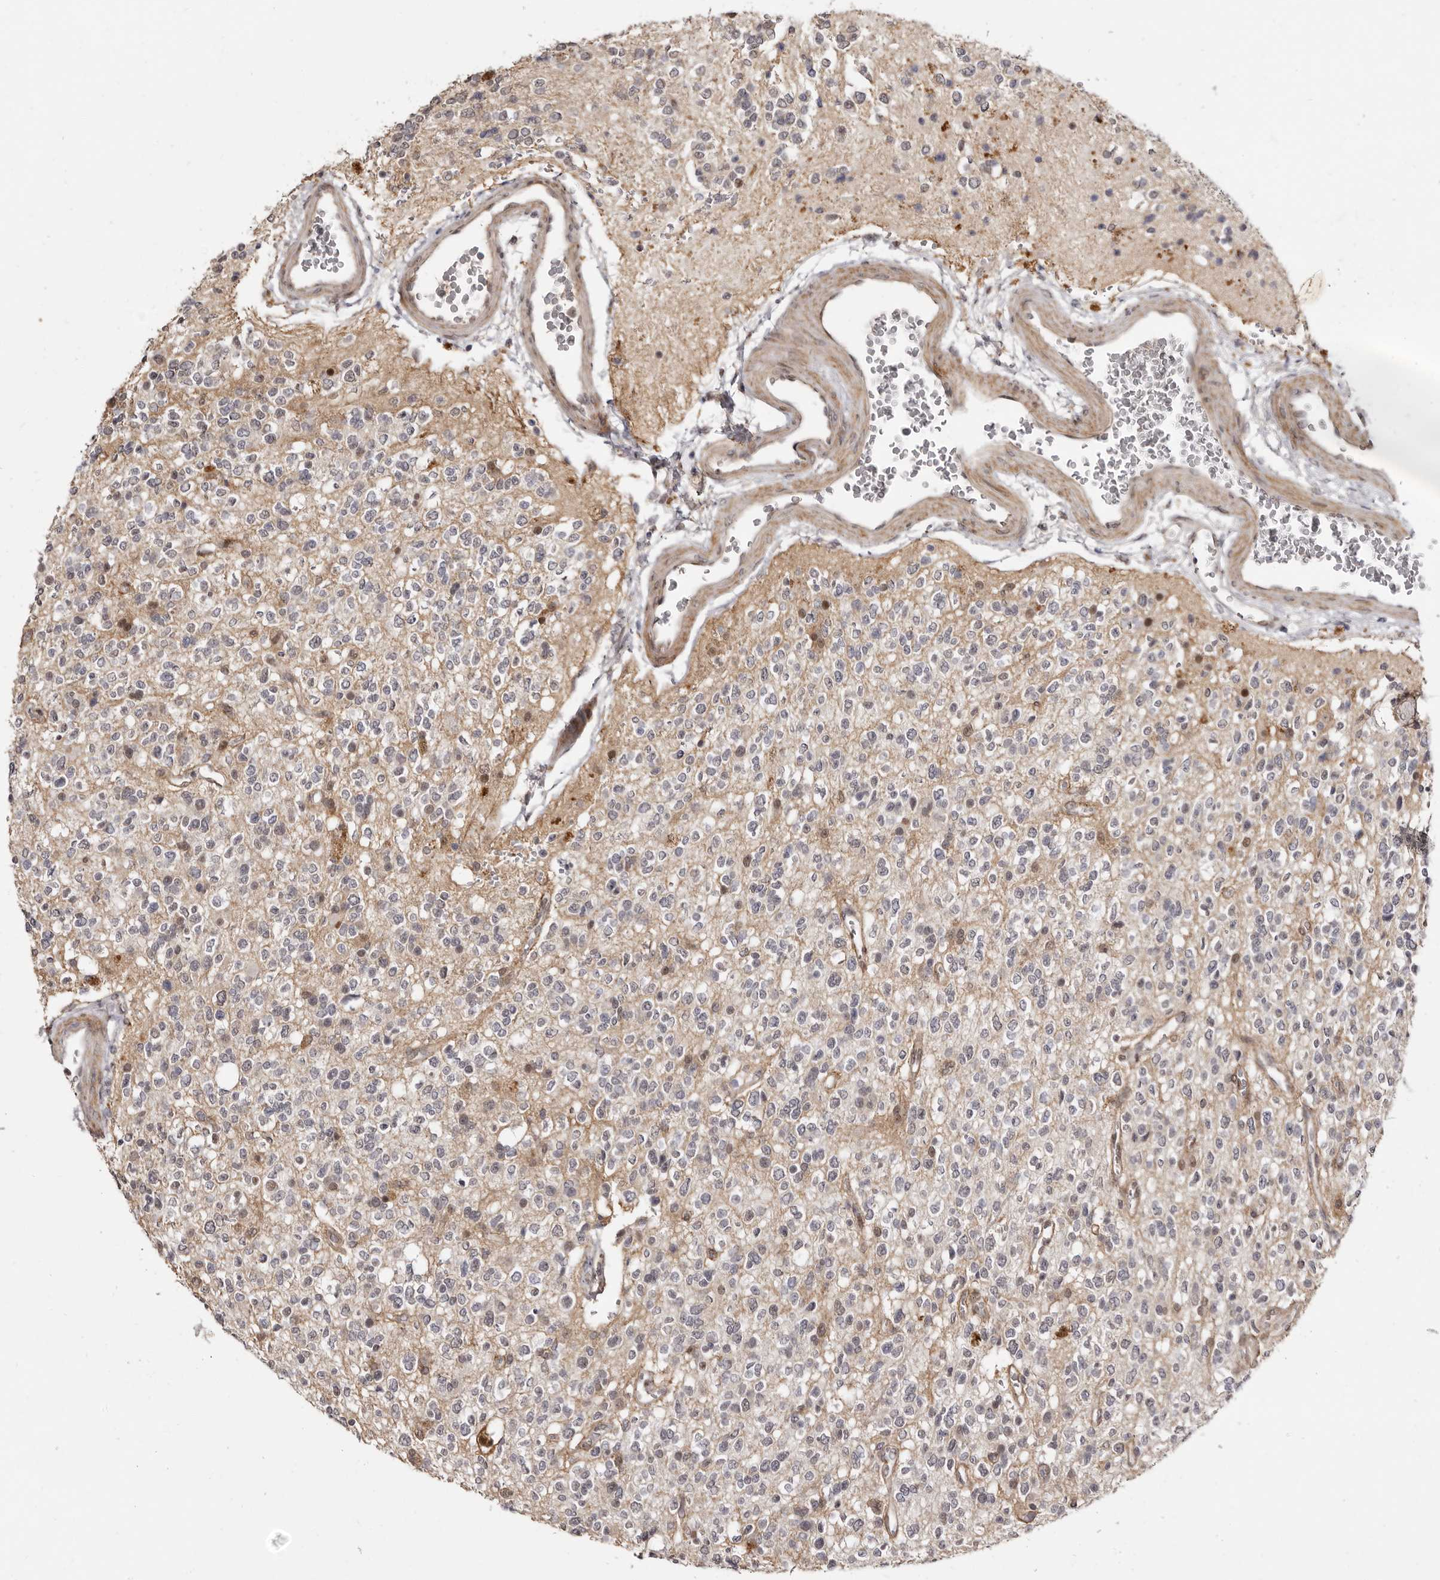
{"staining": {"intensity": "negative", "quantity": "none", "location": "none"}, "tissue": "glioma", "cell_type": "Tumor cells", "image_type": "cancer", "snomed": [{"axis": "morphology", "description": "Glioma, malignant, High grade"}, {"axis": "topography", "description": "Brain"}], "caption": "An IHC photomicrograph of glioma is shown. There is no staining in tumor cells of glioma.", "gene": "ZNF326", "patient": {"sex": "male", "age": 34}}